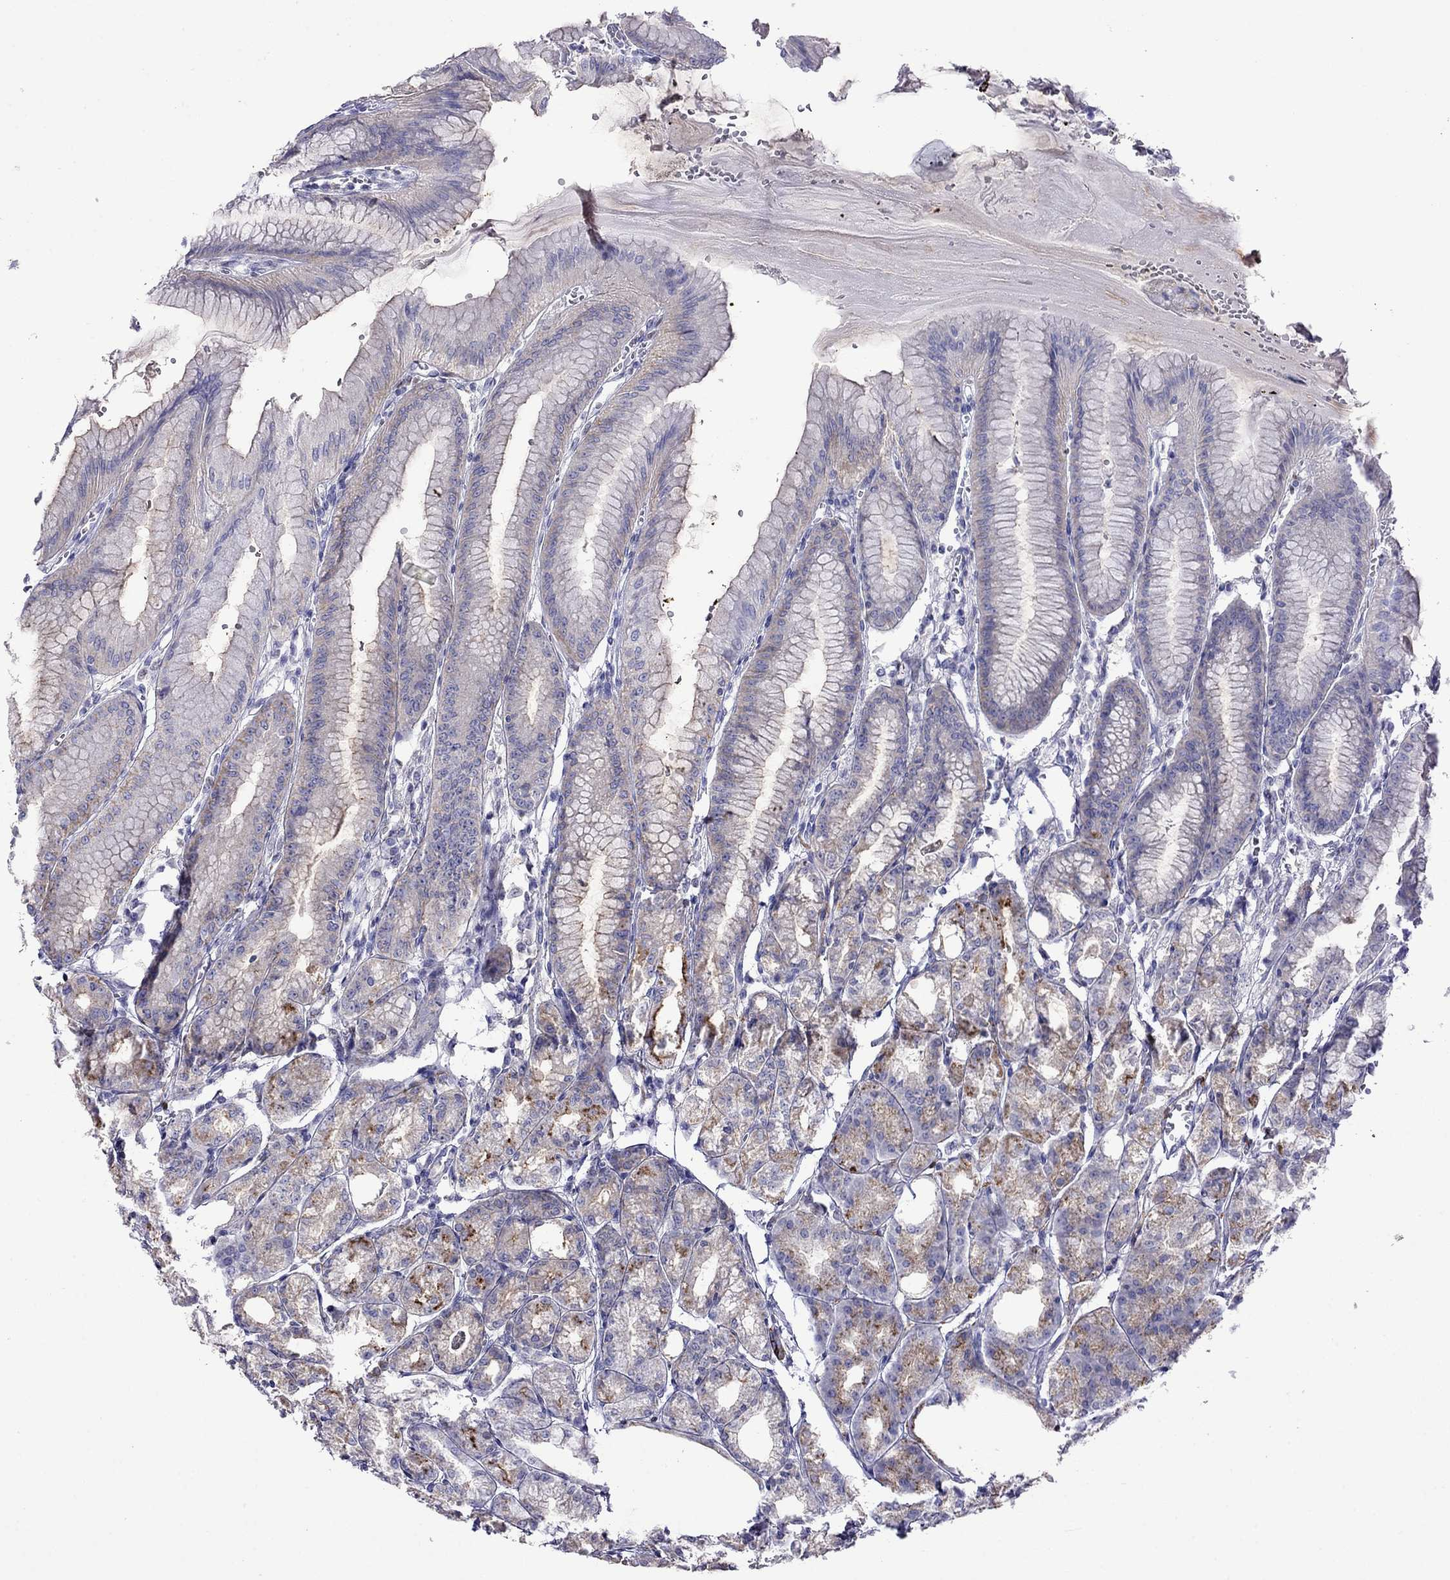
{"staining": {"intensity": "moderate", "quantity": "<25%", "location": "cytoplasmic/membranous"}, "tissue": "stomach", "cell_type": "Glandular cells", "image_type": "normal", "snomed": [{"axis": "morphology", "description": "Normal tissue, NOS"}, {"axis": "topography", "description": "Stomach, lower"}], "caption": "Immunohistochemistry (IHC) image of benign stomach: stomach stained using immunohistochemistry (IHC) demonstrates low levels of moderate protein expression localized specifically in the cytoplasmic/membranous of glandular cells, appearing as a cytoplasmic/membranous brown color.", "gene": "MPZ", "patient": {"sex": "male", "age": 71}}